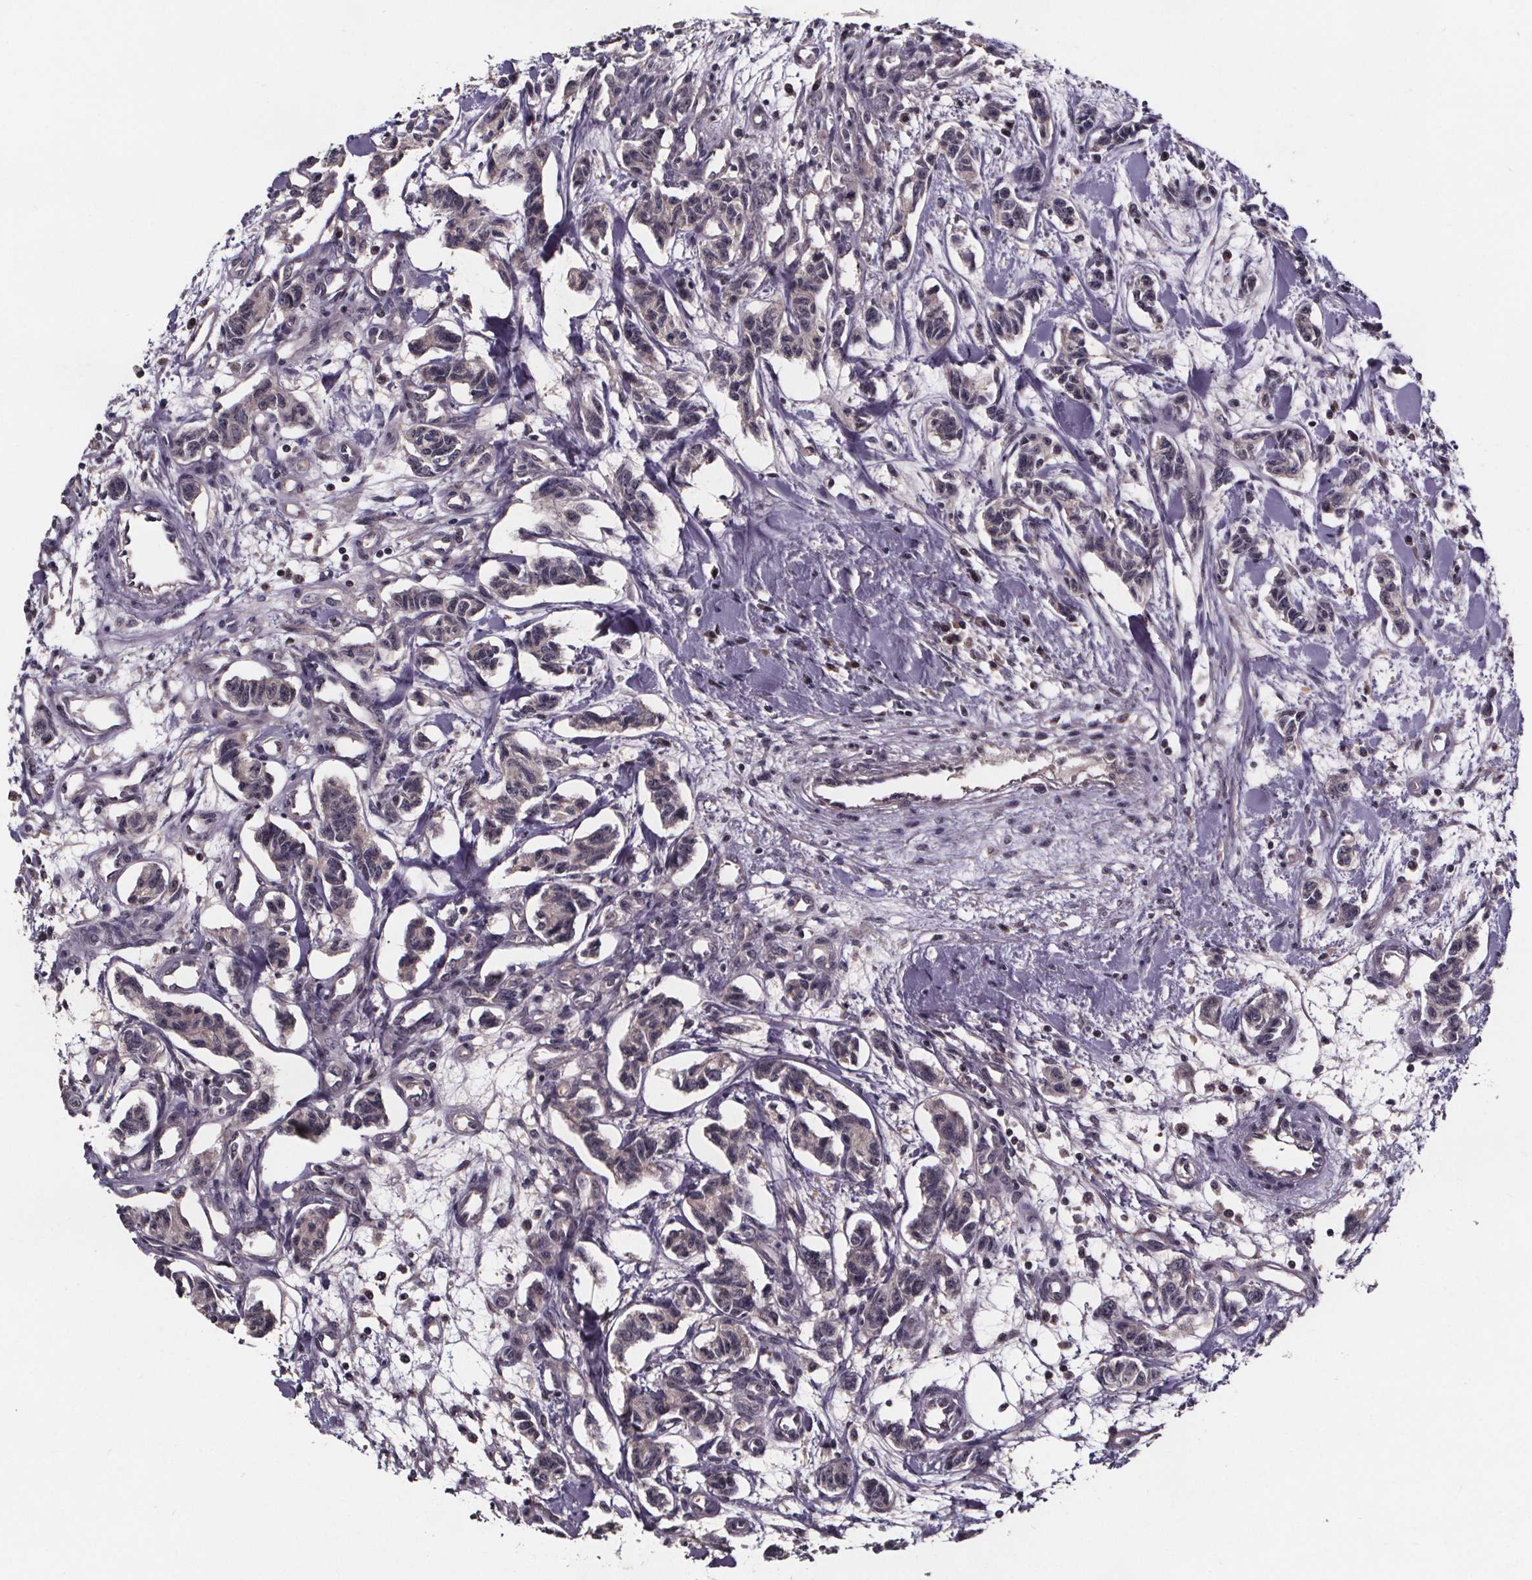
{"staining": {"intensity": "negative", "quantity": "none", "location": "none"}, "tissue": "carcinoid", "cell_type": "Tumor cells", "image_type": "cancer", "snomed": [{"axis": "morphology", "description": "Carcinoid, malignant, NOS"}, {"axis": "topography", "description": "Kidney"}], "caption": "DAB immunohistochemical staining of human carcinoid (malignant) shows no significant positivity in tumor cells.", "gene": "SMIM1", "patient": {"sex": "female", "age": 41}}